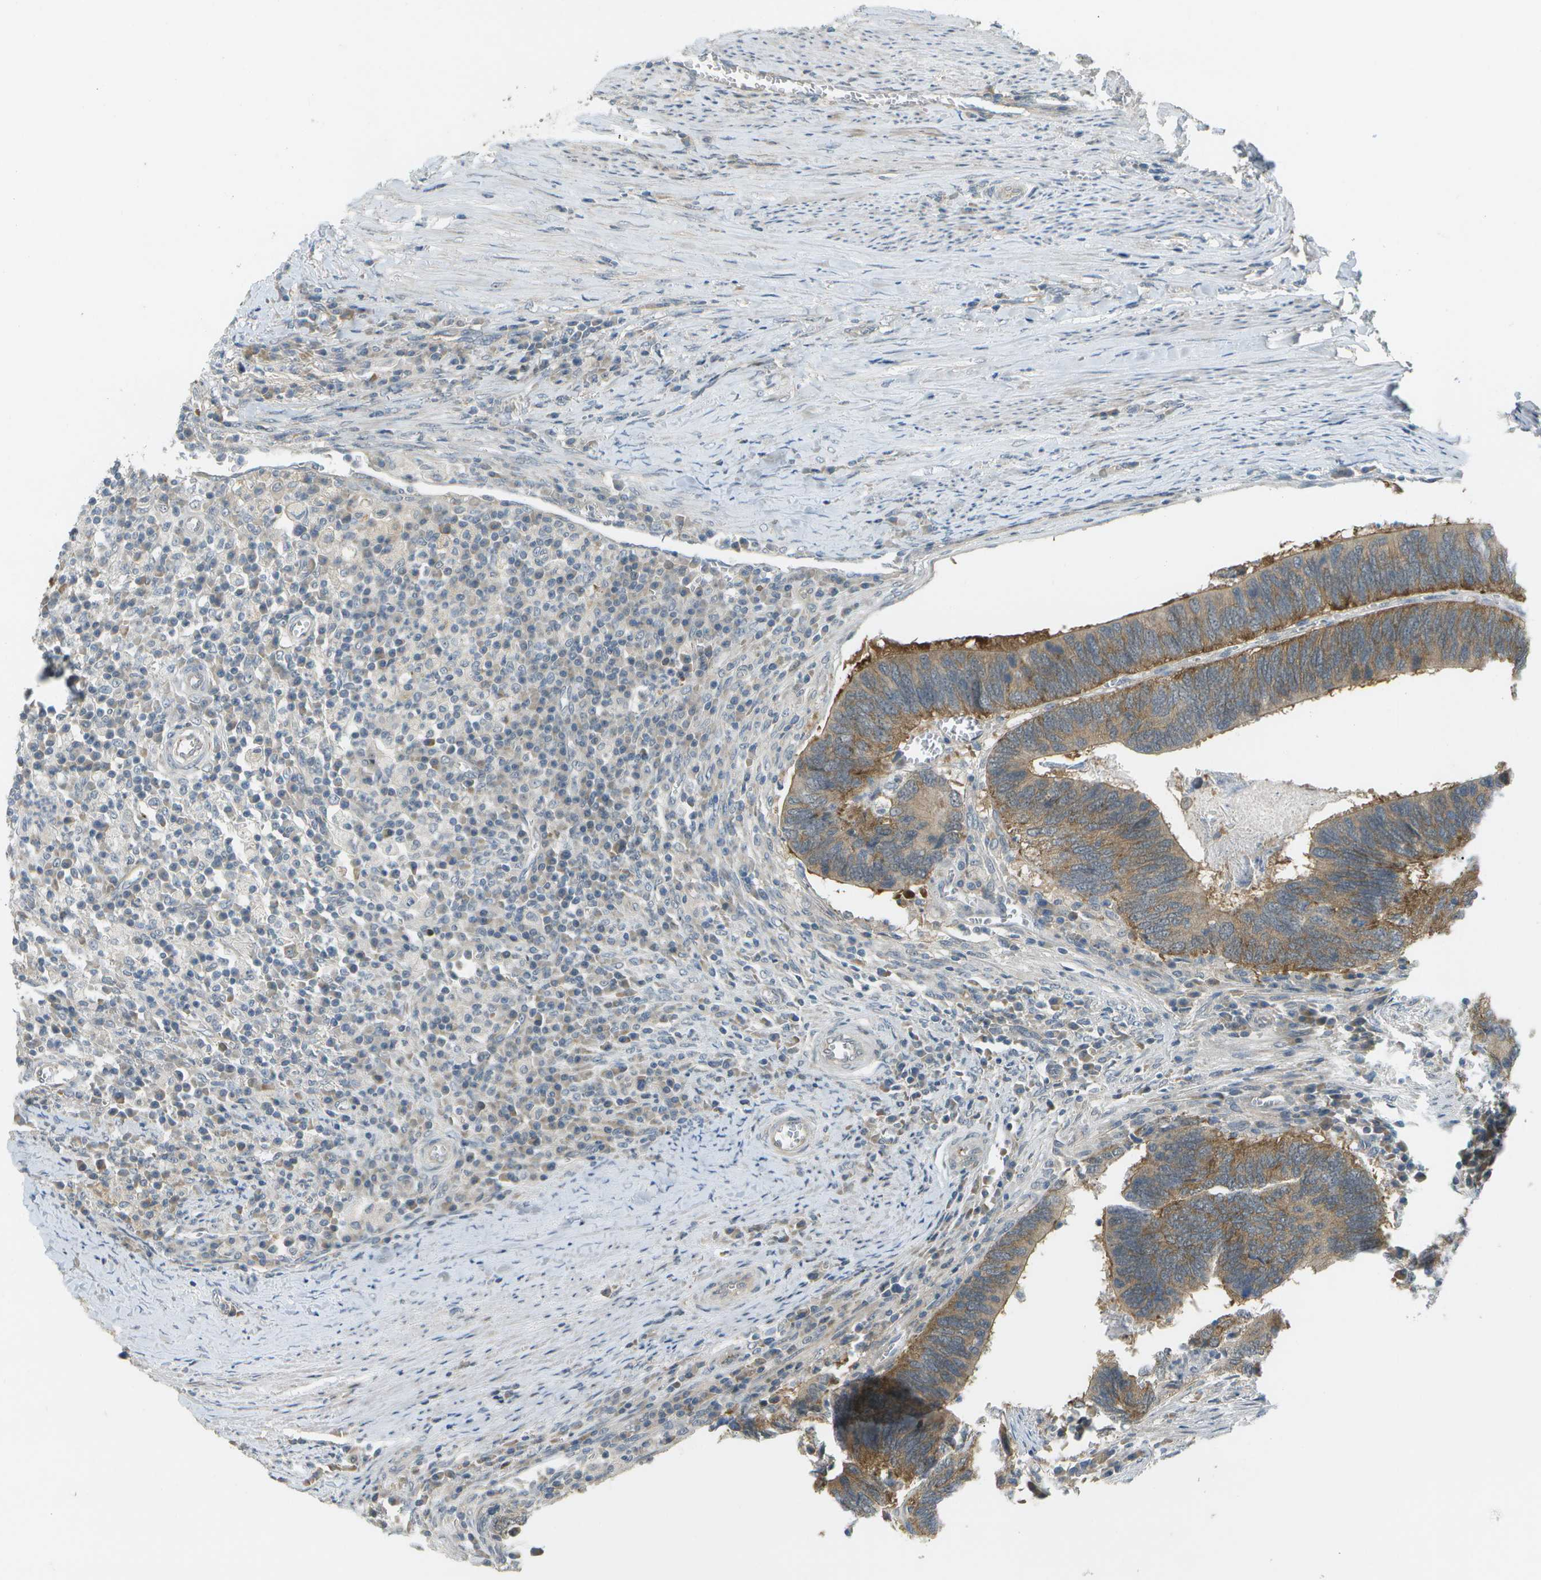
{"staining": {"intensity": "moderate", "quantity": ">75%", "location": "cytoplasmic/membranous"}, "tissue": "colorectal cancer", "cell_type": "Tumor cells", "image_type": "cancer", "snomed": [{"axis": "morphology", "description": "Adenocarcinoma, NOS"}, {"axis": "topography", "description": "Colon"}], "caption": "A high-resolution photomicrograph shows IHC staining of colorectal cancer (adenocarcinoma), which shows moderate cytoplasmic/membranous positivity in approximately >75% of tumor cells.", "gene": "WNK2", "patient": {"sex": "male", "age": 72}}